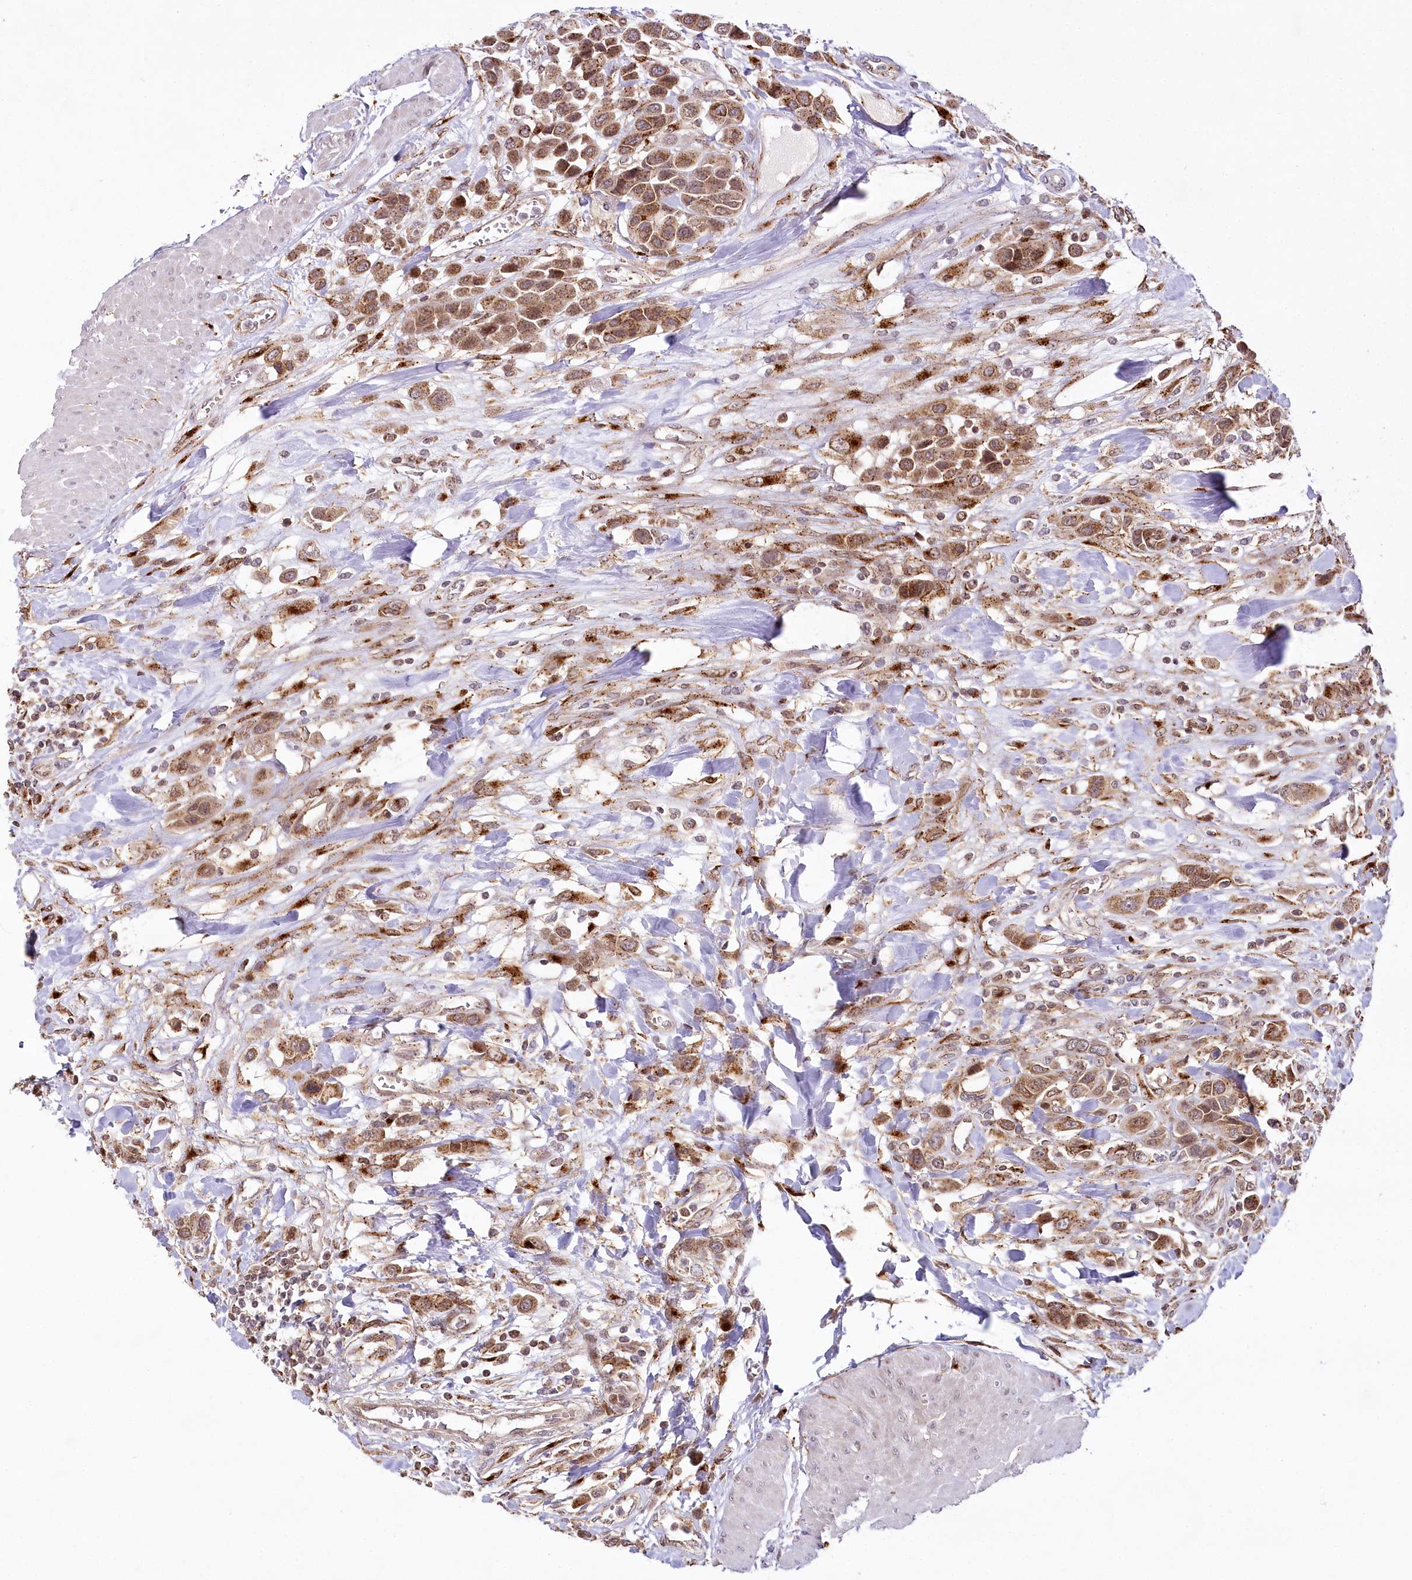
{"staining": {"intensity": "moderate", "quantity": ">75%", "location": "cytoplasmic/membranous"}, "tissue": "urothelial cancer", "cell_type": "Tumor cells", "image_type": "cancer", "snomed": [{"axis": "morphology", "description": "Urothelial carcinoma, High grade"}, {"axis": "topography", "description": "Urinary bladder"}], "caption": "Tumor cells demonstrate medium levels of moderate cytoplasmic/membranous expression in approximately >75% of cells in urothelial carcinoma (high-grade).", "gene": "COPG1", "patient": {"sex": "male", "age": 50}}